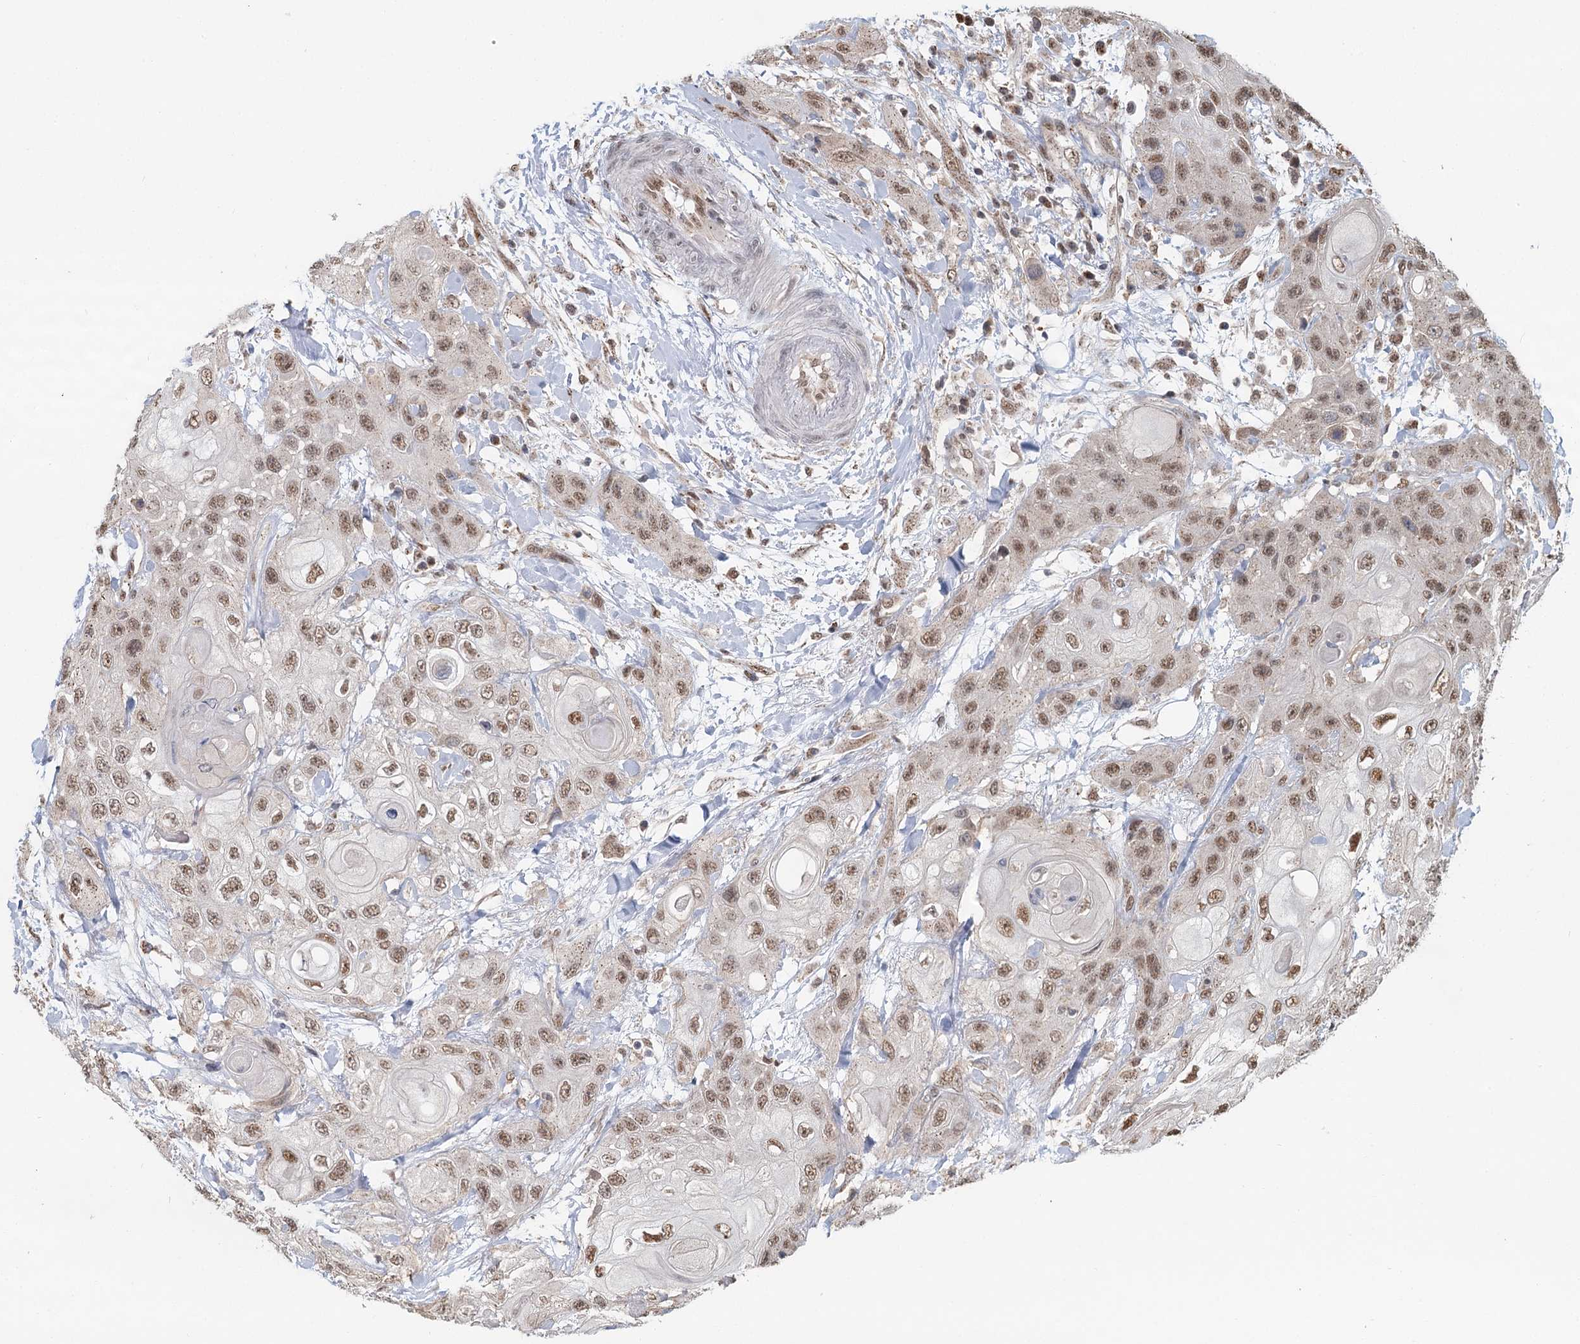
{"staining": {"intensity": "moderate", "quantity": ">75%", "location": "nuclear"}, "tissue": "head and neck cancer", "cell_type": "Tumor cells", "image_type": "cancer", "snomed": [{"axis": "morphology", "description": "Squamous cell carcinoma, NOS"}, {"axis": "topography", "description": "Head-Neck"}], "caption": "Immunohistochemistry (IHC) micrograph of human head and neck squamous cell carcinoma stained for a protein (brown), which reveals medium levels of moderate nuclear staining in approximately >75% of tumor cells.", "gene": "GPALPP1", "patient": {"sex": "female", "age": 43}}